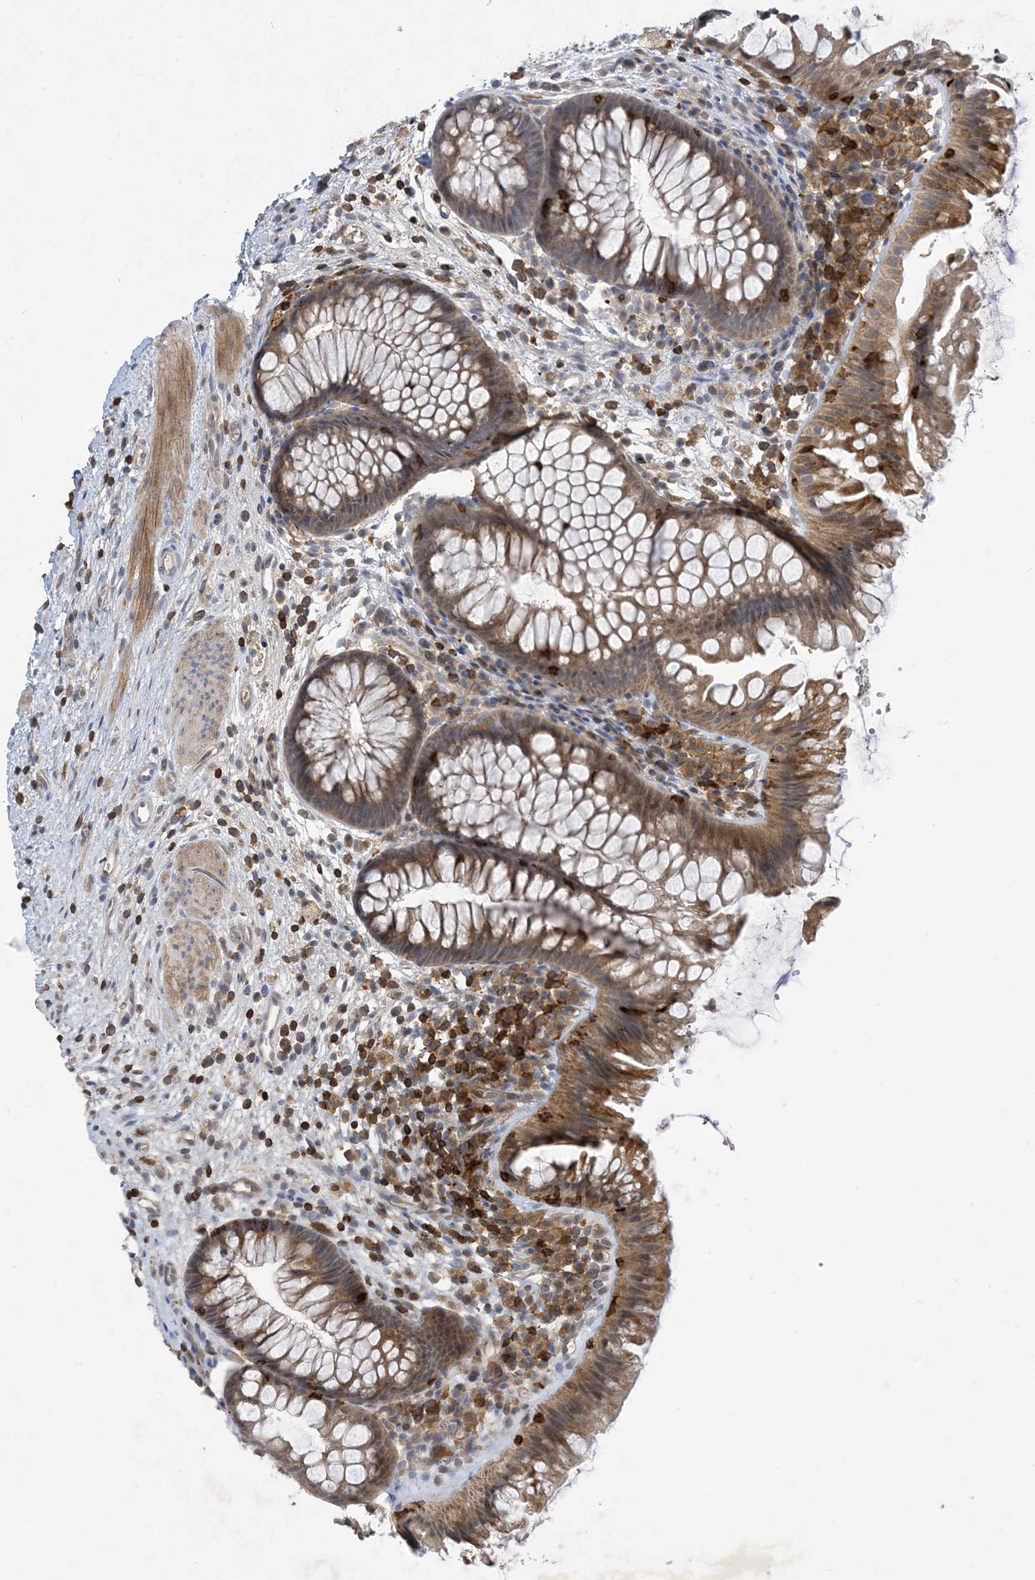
{"staining": {"intensity": "weak", "quantity": ">75%", "location": "cytoplasmic/membranous"}, "tissue": "colon", "cell_type": "Endothelial cells", "image_type": "normal", "snomed": [{"axis": "morphology", "description": "Normal tissue, NOS"}, {"axis": "topography", "description": "Colon"}], "caption": "Colon stained with DAB immunohistochemistry (IHC) displays low levels of weak cytoplasmic/membranous expression in about >75% of endothelial cells. (DAB IHC, brown staining for protein, blue staining for nuclei).", "gene": "AK9", "patient": {"sex": "female", "age": 62}}